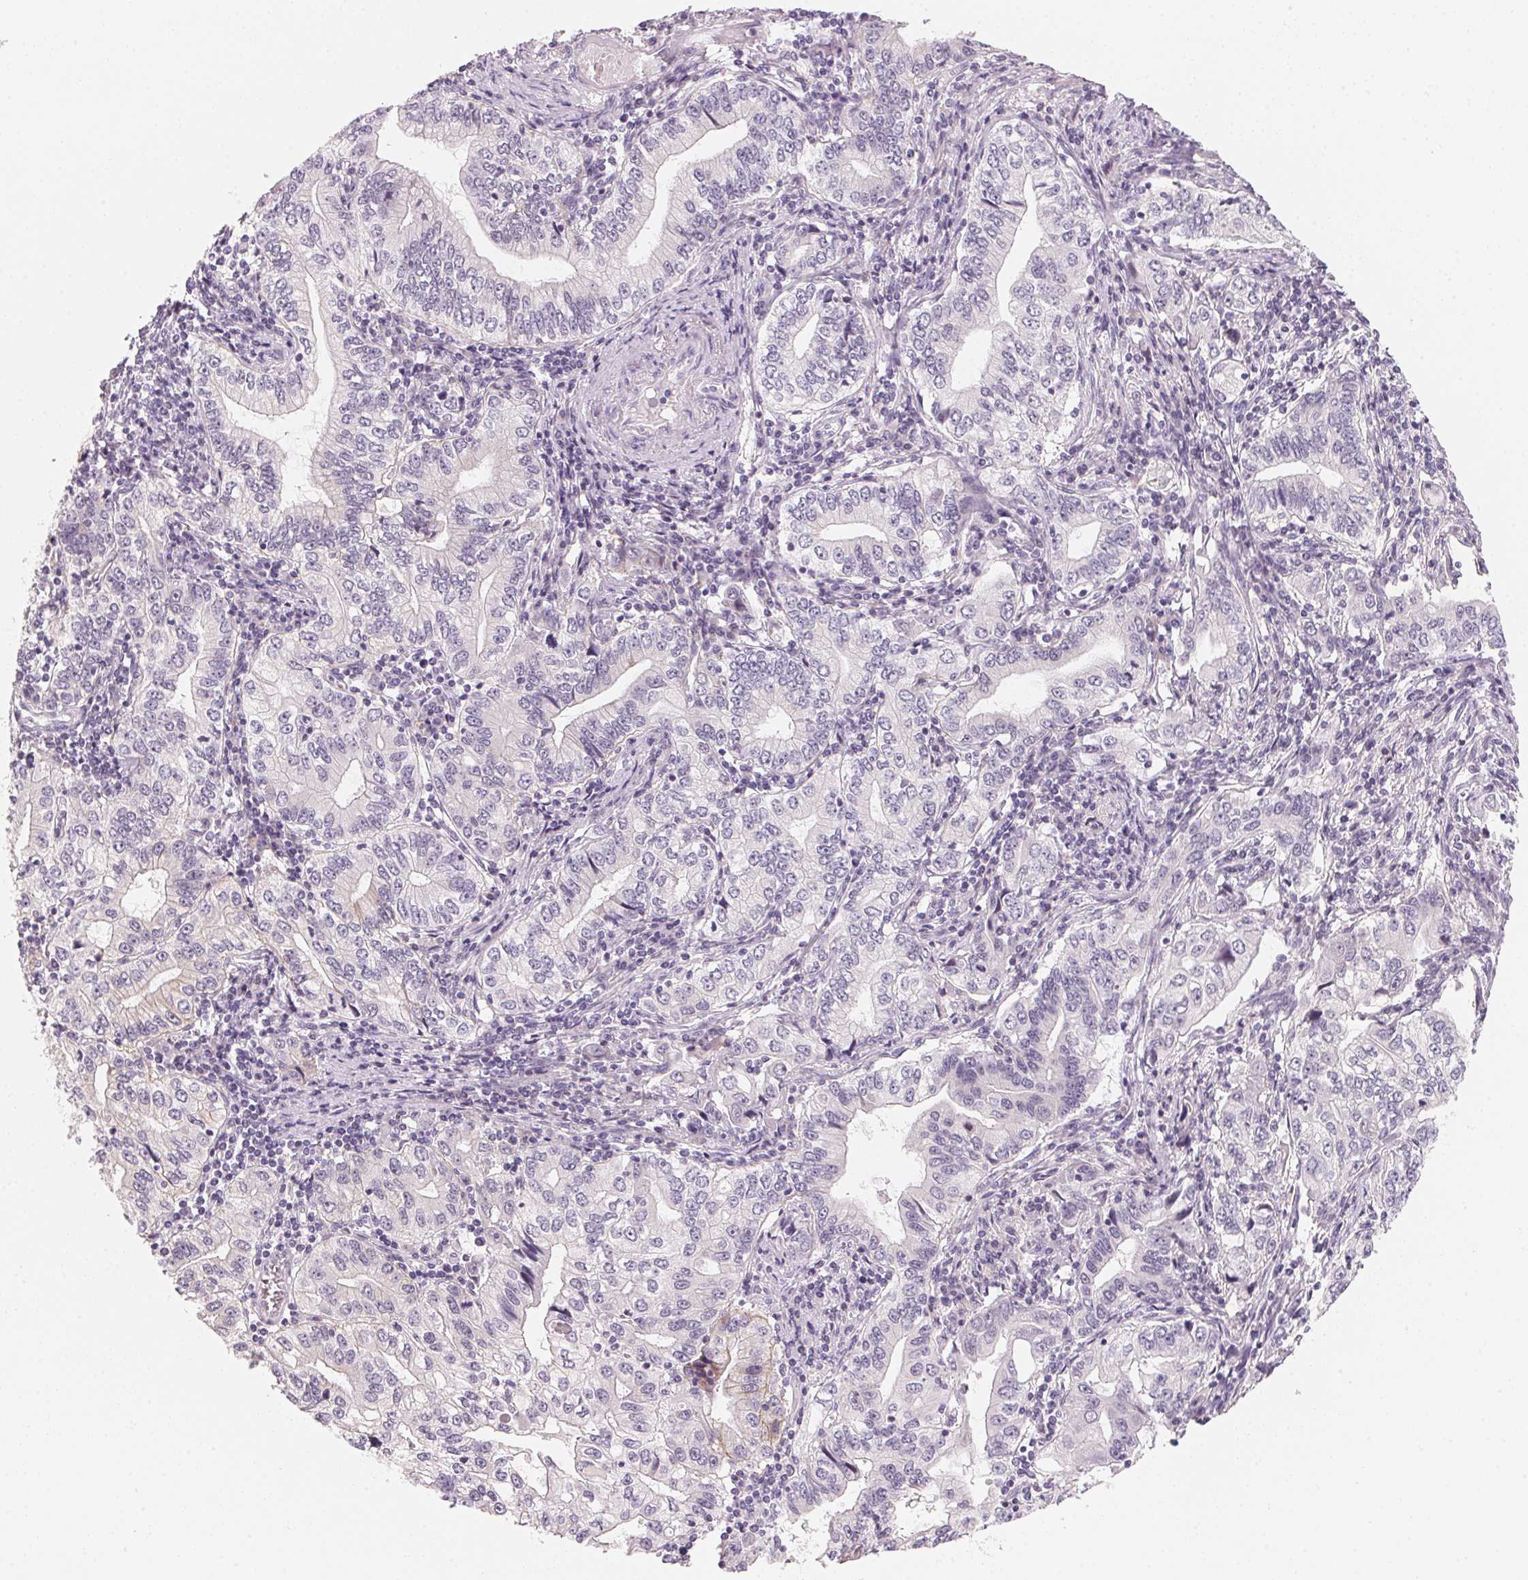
{"staining": {"intensity": "negative", "quantity": "none", "location": "none"}, "tissue": "stomach cancer", "cell_type": "Tumor cells", "image_type": "cancer", "snomed": [{"axis": "morphology", "description": "Adenocarcinoma, NOS"}, {"axis": "topography", "description": "Stomach, lower"}], "caption": "Immunohistochemistry of adenocarcinoma (stomach) exhibits no staining in tumor cells. Nuclei are stained in blue.", "gene": "ANKRD31", "patient": {"sex": "female", "age": 72}}